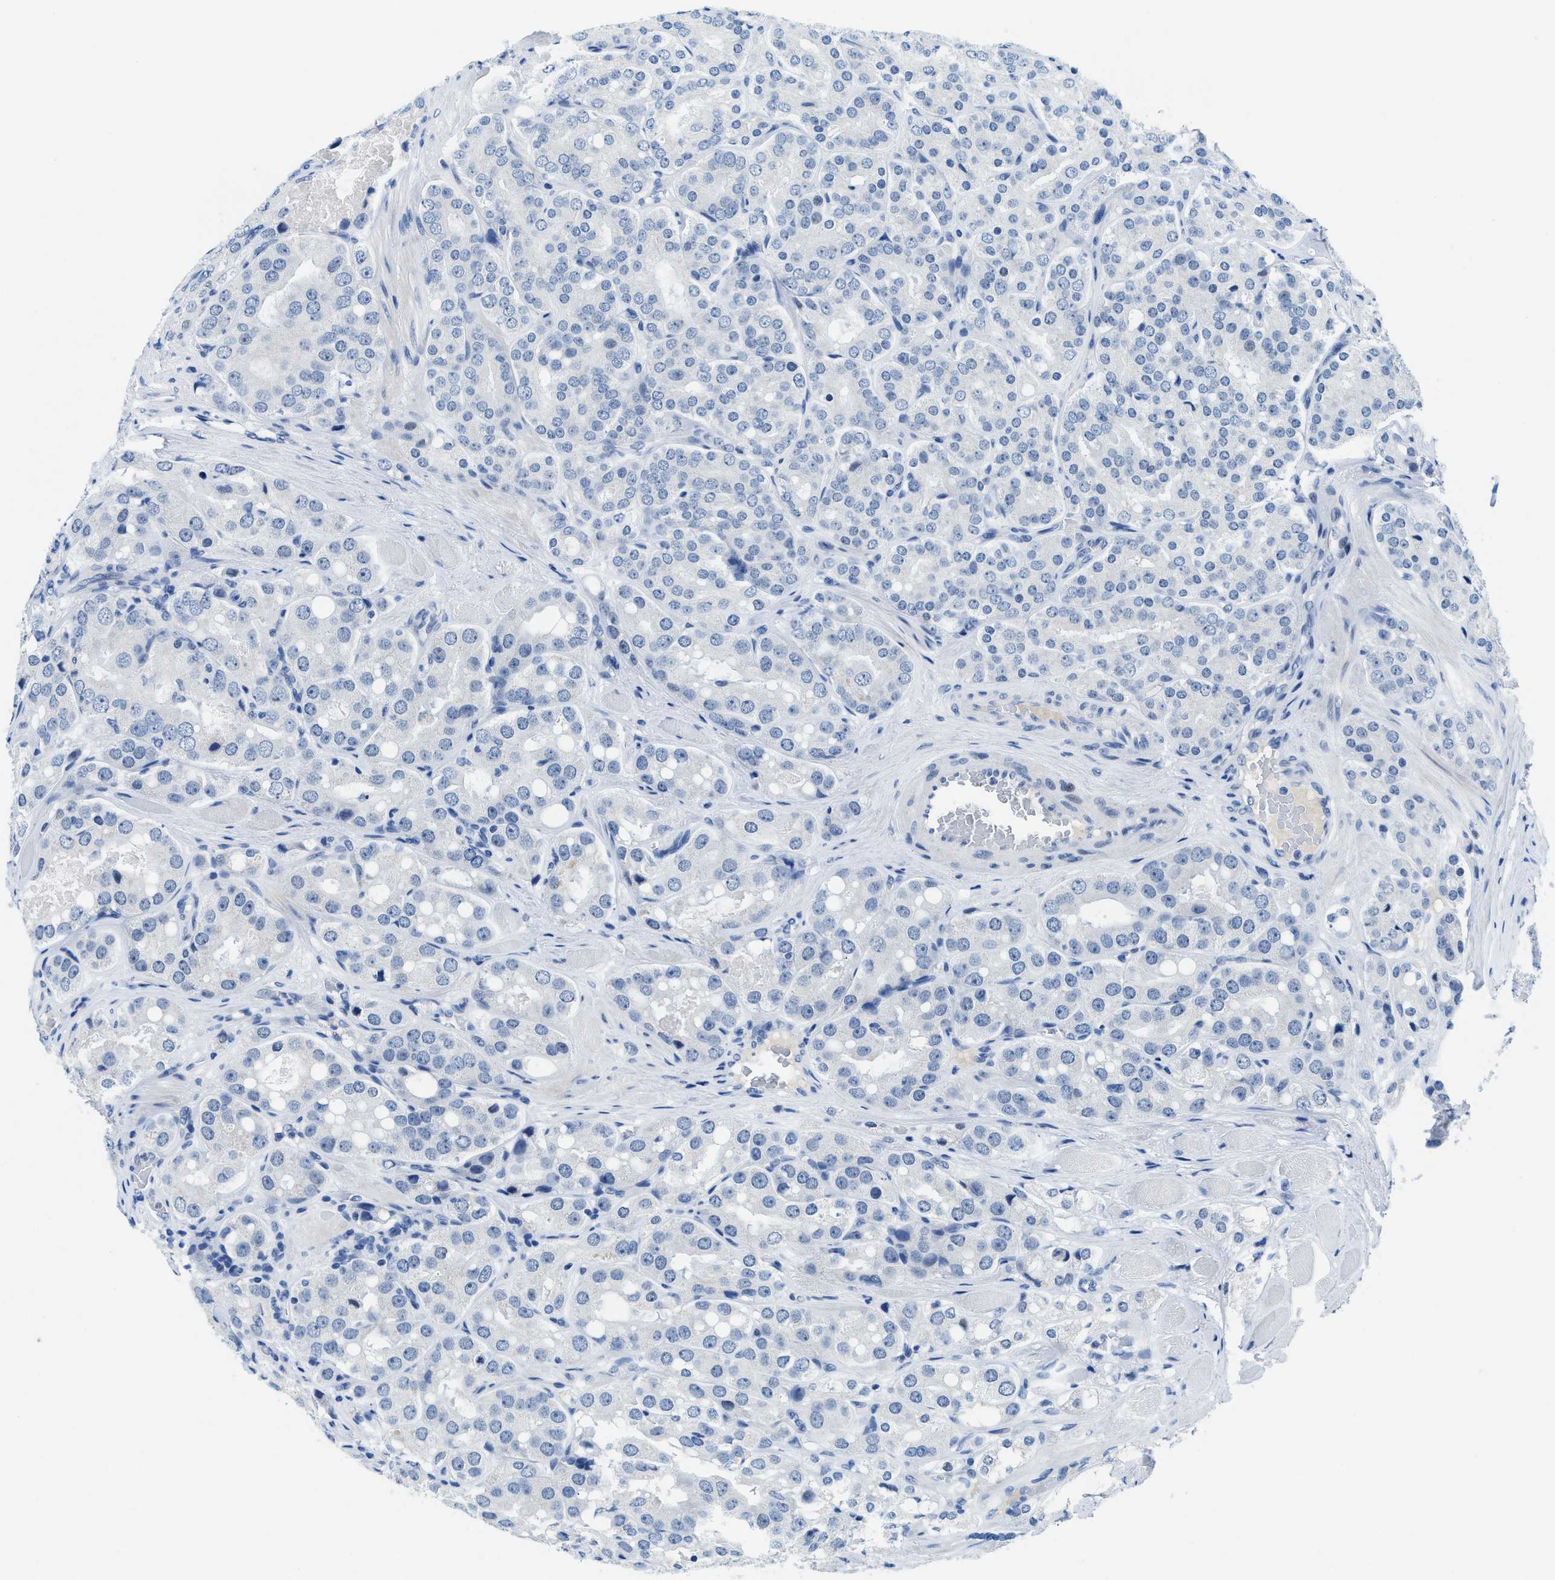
{"staining": {"intensity": "negative", "quantity": "none", "location": "none"}, "tissue": "prostate cancer", "cell_type": "Tumor cells", "image_type": "cancer", "snomed": [{"axis": "morphology", "description": "Adenocarcinoma, High grade"}, {"axis": "topography", "description": "Prostate"}], "caption": "The image exhibits no staining of tumor cells in prostate cancer.", "gene": "MBL2", "patient": {"sex": "male", "age": 65}}